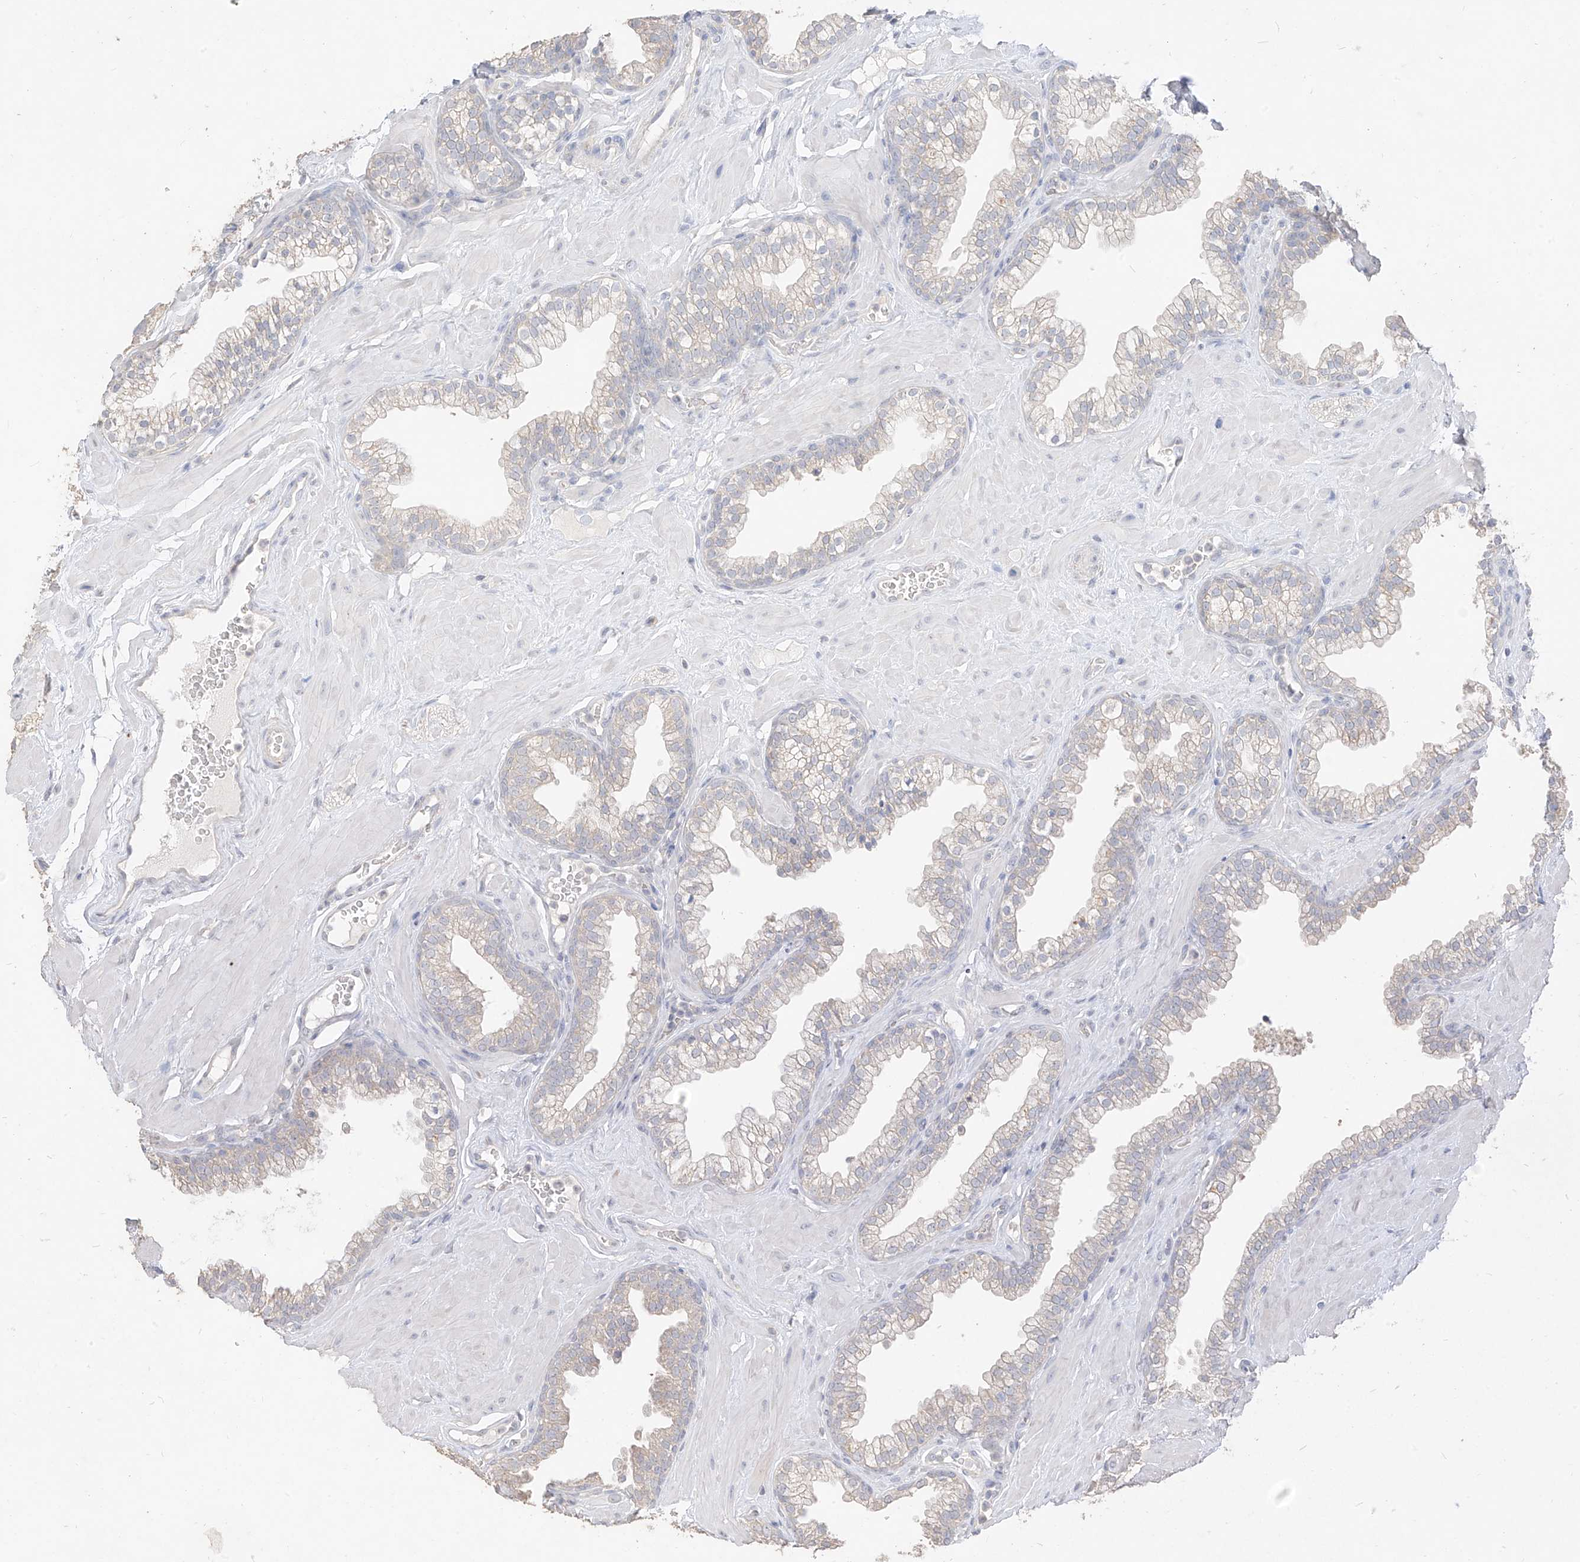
{"staining": {"intensity": "negative", "quantity": "none", "location": "none"}, "tissue": "prostate", "cell_type": "Glandular cells", "image_type": "normal", "snomed": [{"axis": "morphology", "description": "Normal tissue, NOS"}, {"axis": "morphology", "description": "Urothelial carcinoma, Low grade"}, {"axis": "topography", "description": "Urinary bladder"}, {"axis": "topography", "description": "Prostate"}], "caption": "High power microscopy micrograph of an IHC photomicrograph of unremarkable prostate, revealing no significant staining in glandular cells. (DAB immunohistochemistry (IHC), high magnification).", "gene": "ZZEF1", "patient": {"sex": "male", "age": 60}}